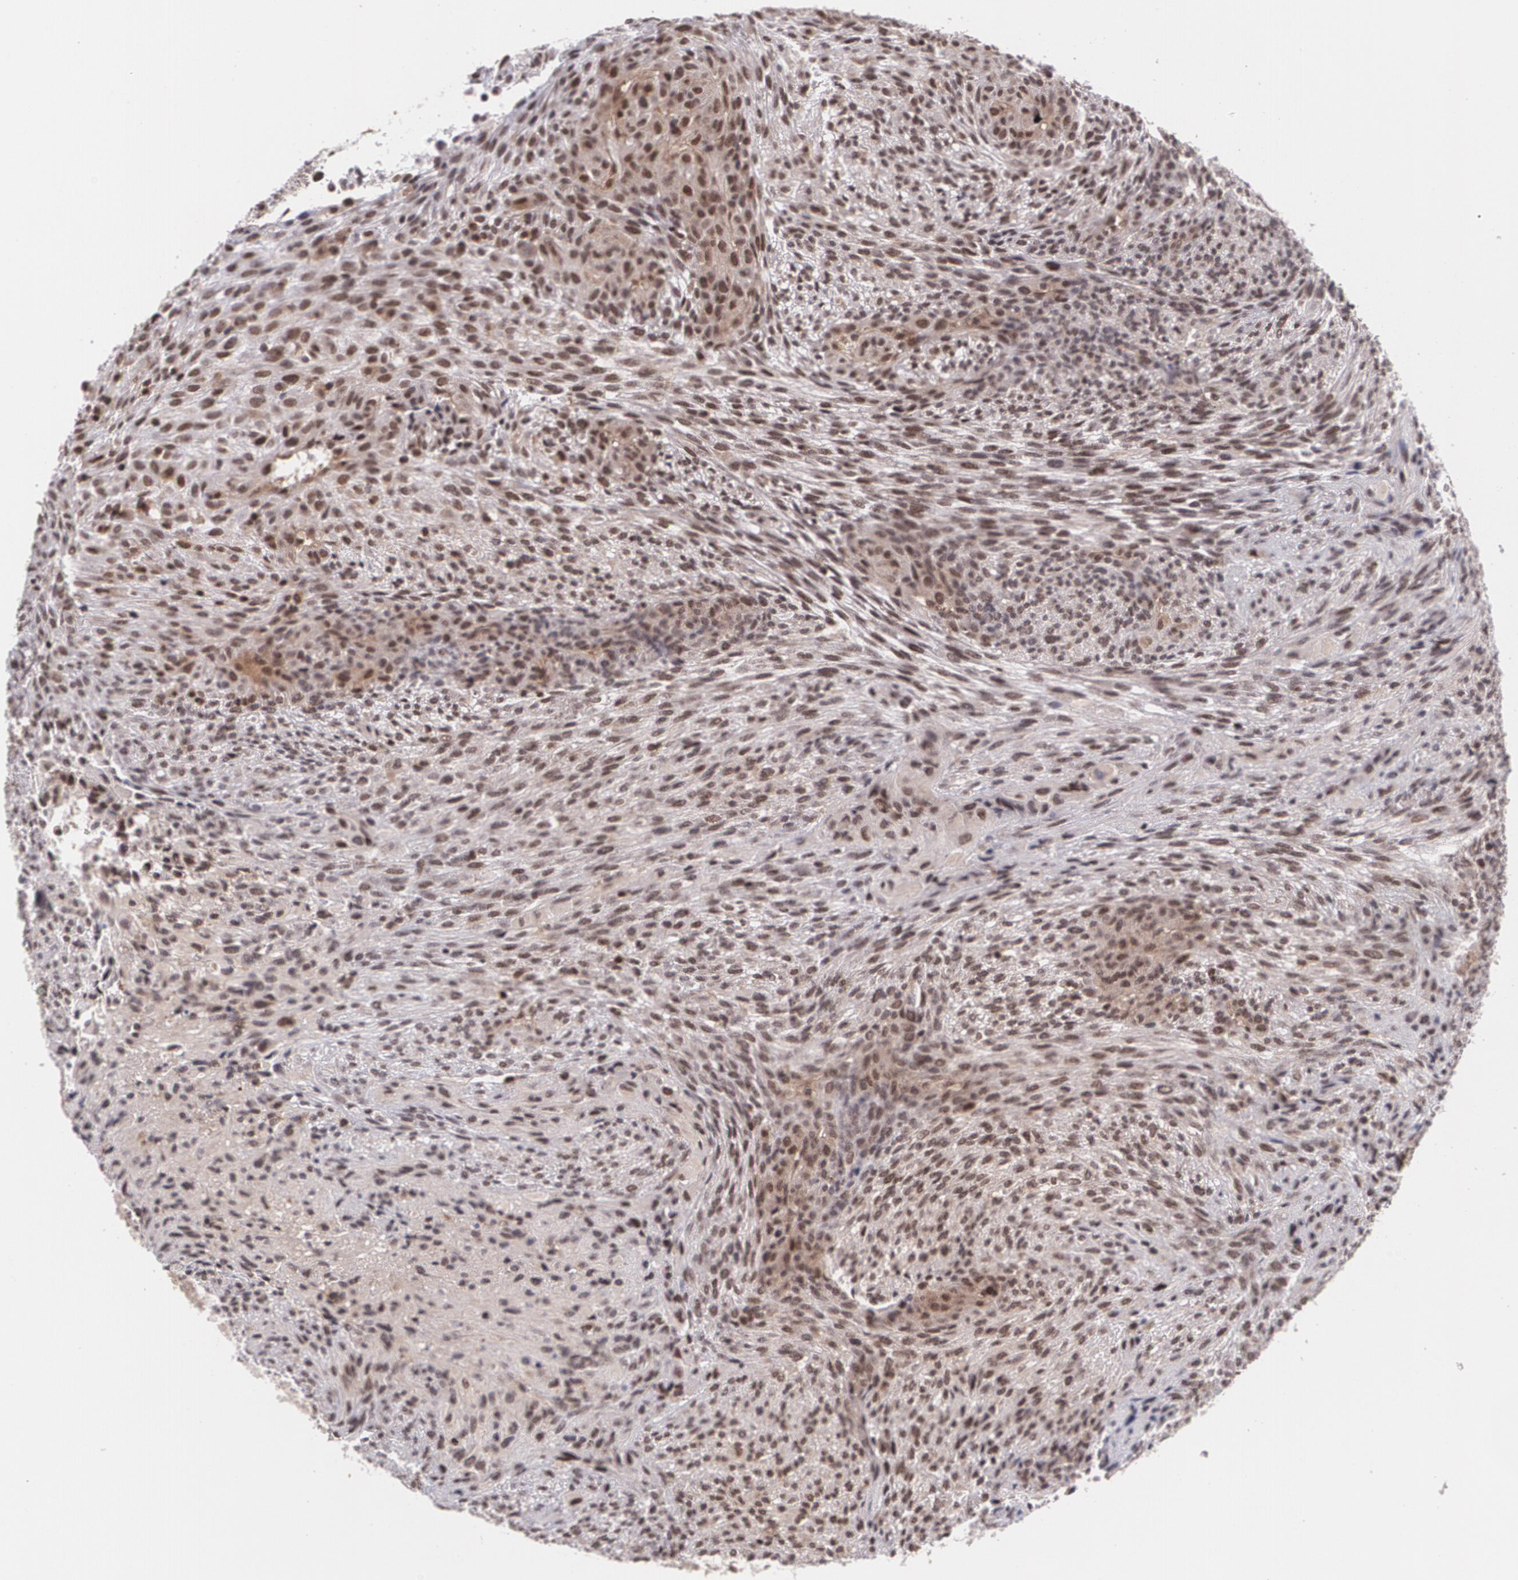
{"staining": {"intensity": "weak", "quantity": "25%-75%", "location": "nuclear"}, "tissue": "glioma", "cell_type": "Tumor cells", "image_type": "cancer", "snomed": [{"axis": "morphology", "description": "Glioma, malignant, High grade"}, {"axis": "topography", "description": "Cerebral cortex"}], "caption": "An image of human glioma stained for a protein demonstrates weak nuclear brown staining in tumor cells. Ihc stains the protein in brown and the nuclei are stained blue.", "gene": "CUL2", "patient": {"sex": "female", "age": 55}}